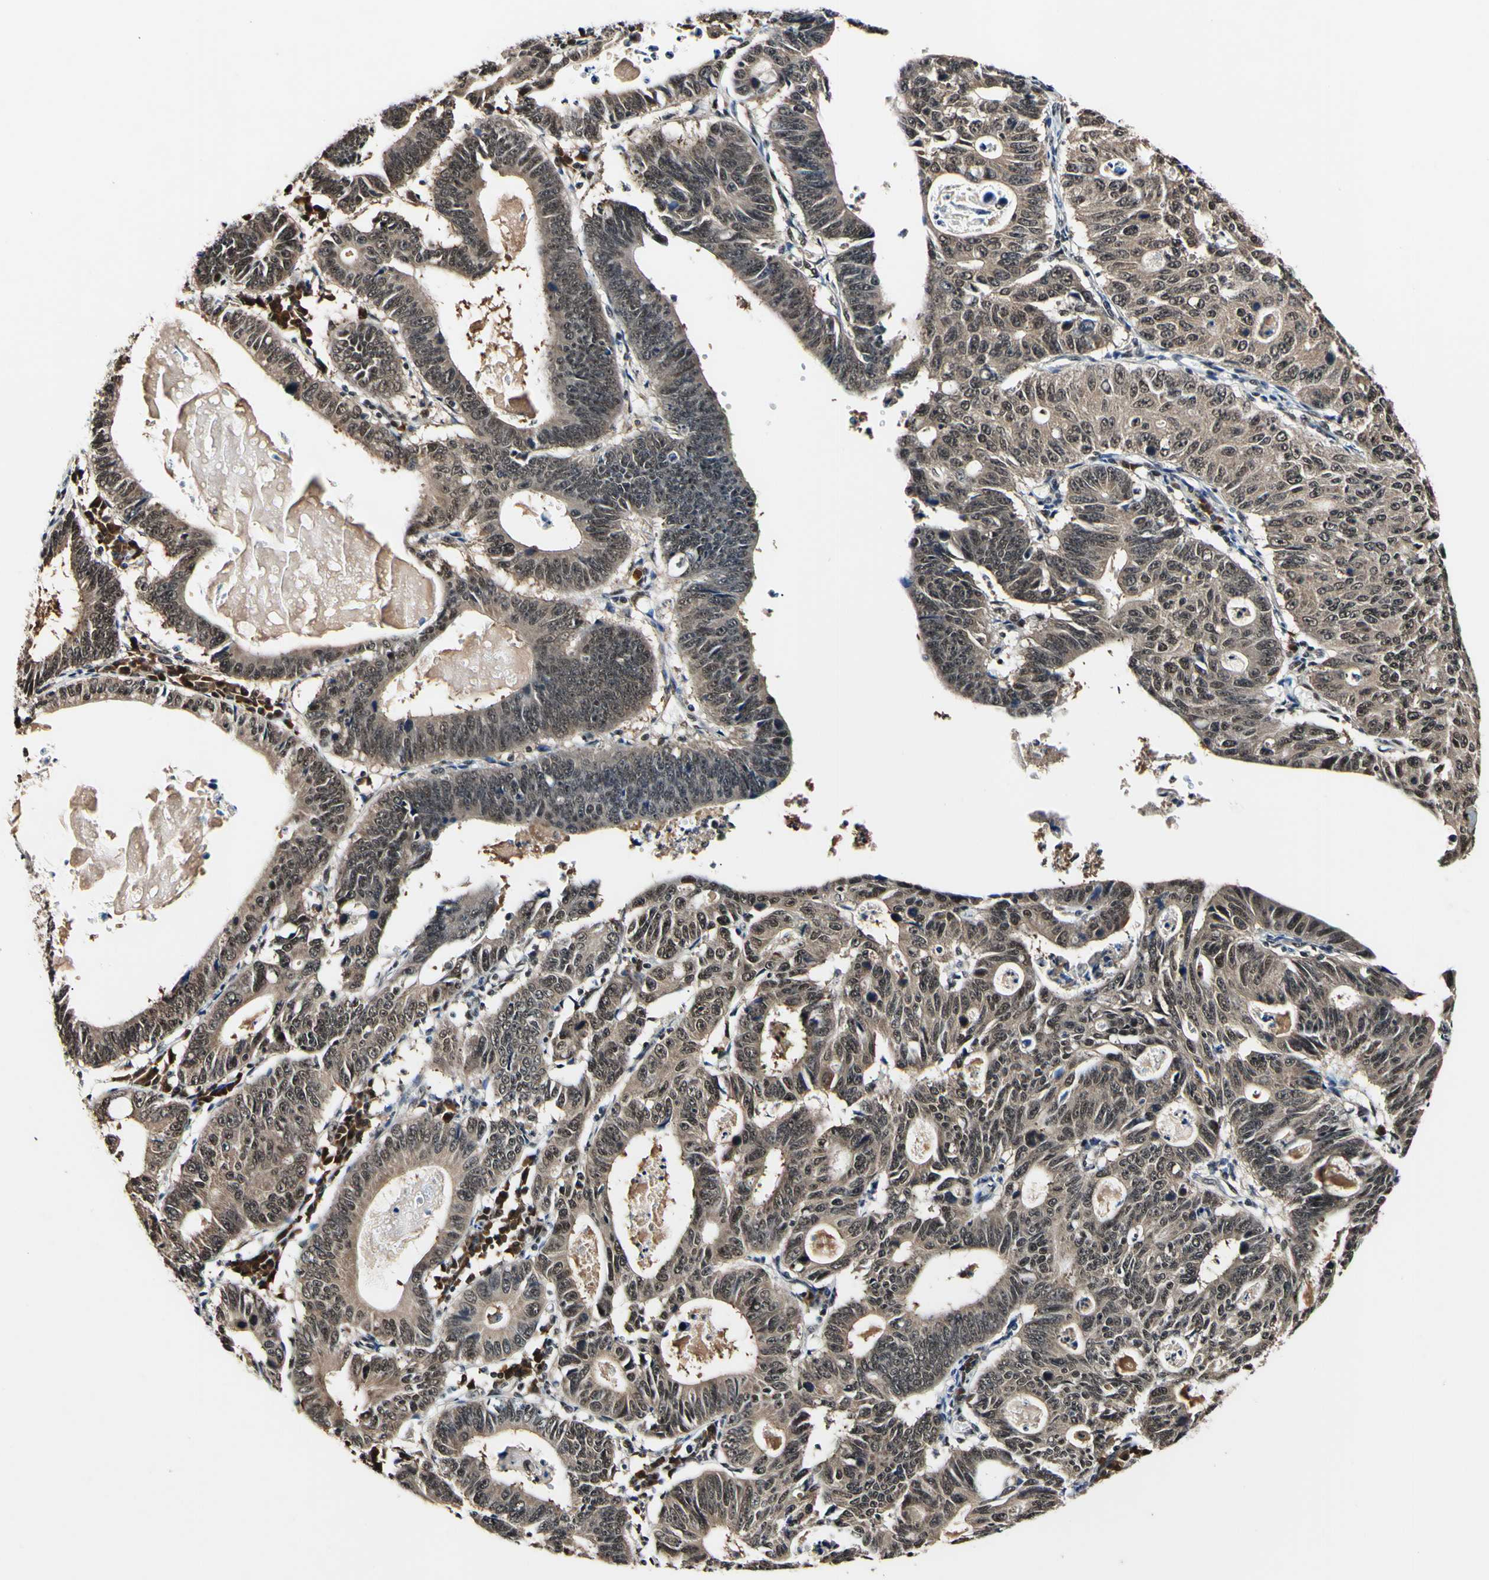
{"staining": {"intensity": "weak", "quantity": ">75%", "location": "cytoplasmic/membranous,nuclear"}, "tissue": "stomach cancer", "cell_type": "Tumor cells", "image_type": "cancer", "snomed": [{"axis": "morphology", "description": "Adenocarcinoma, NOS"}, {"axis": "topography", "description": "Stomach"}], "caption": "Immunohistochemistry histopathology image of stomach cancer stained for a protein (brown), which displays low levels of weak cytoplasmic/membranous and nuclear expression in approximately >75% of tumor cells.", "gene": "PSMD10", "patient": {"sex": "male", "age": 59}}